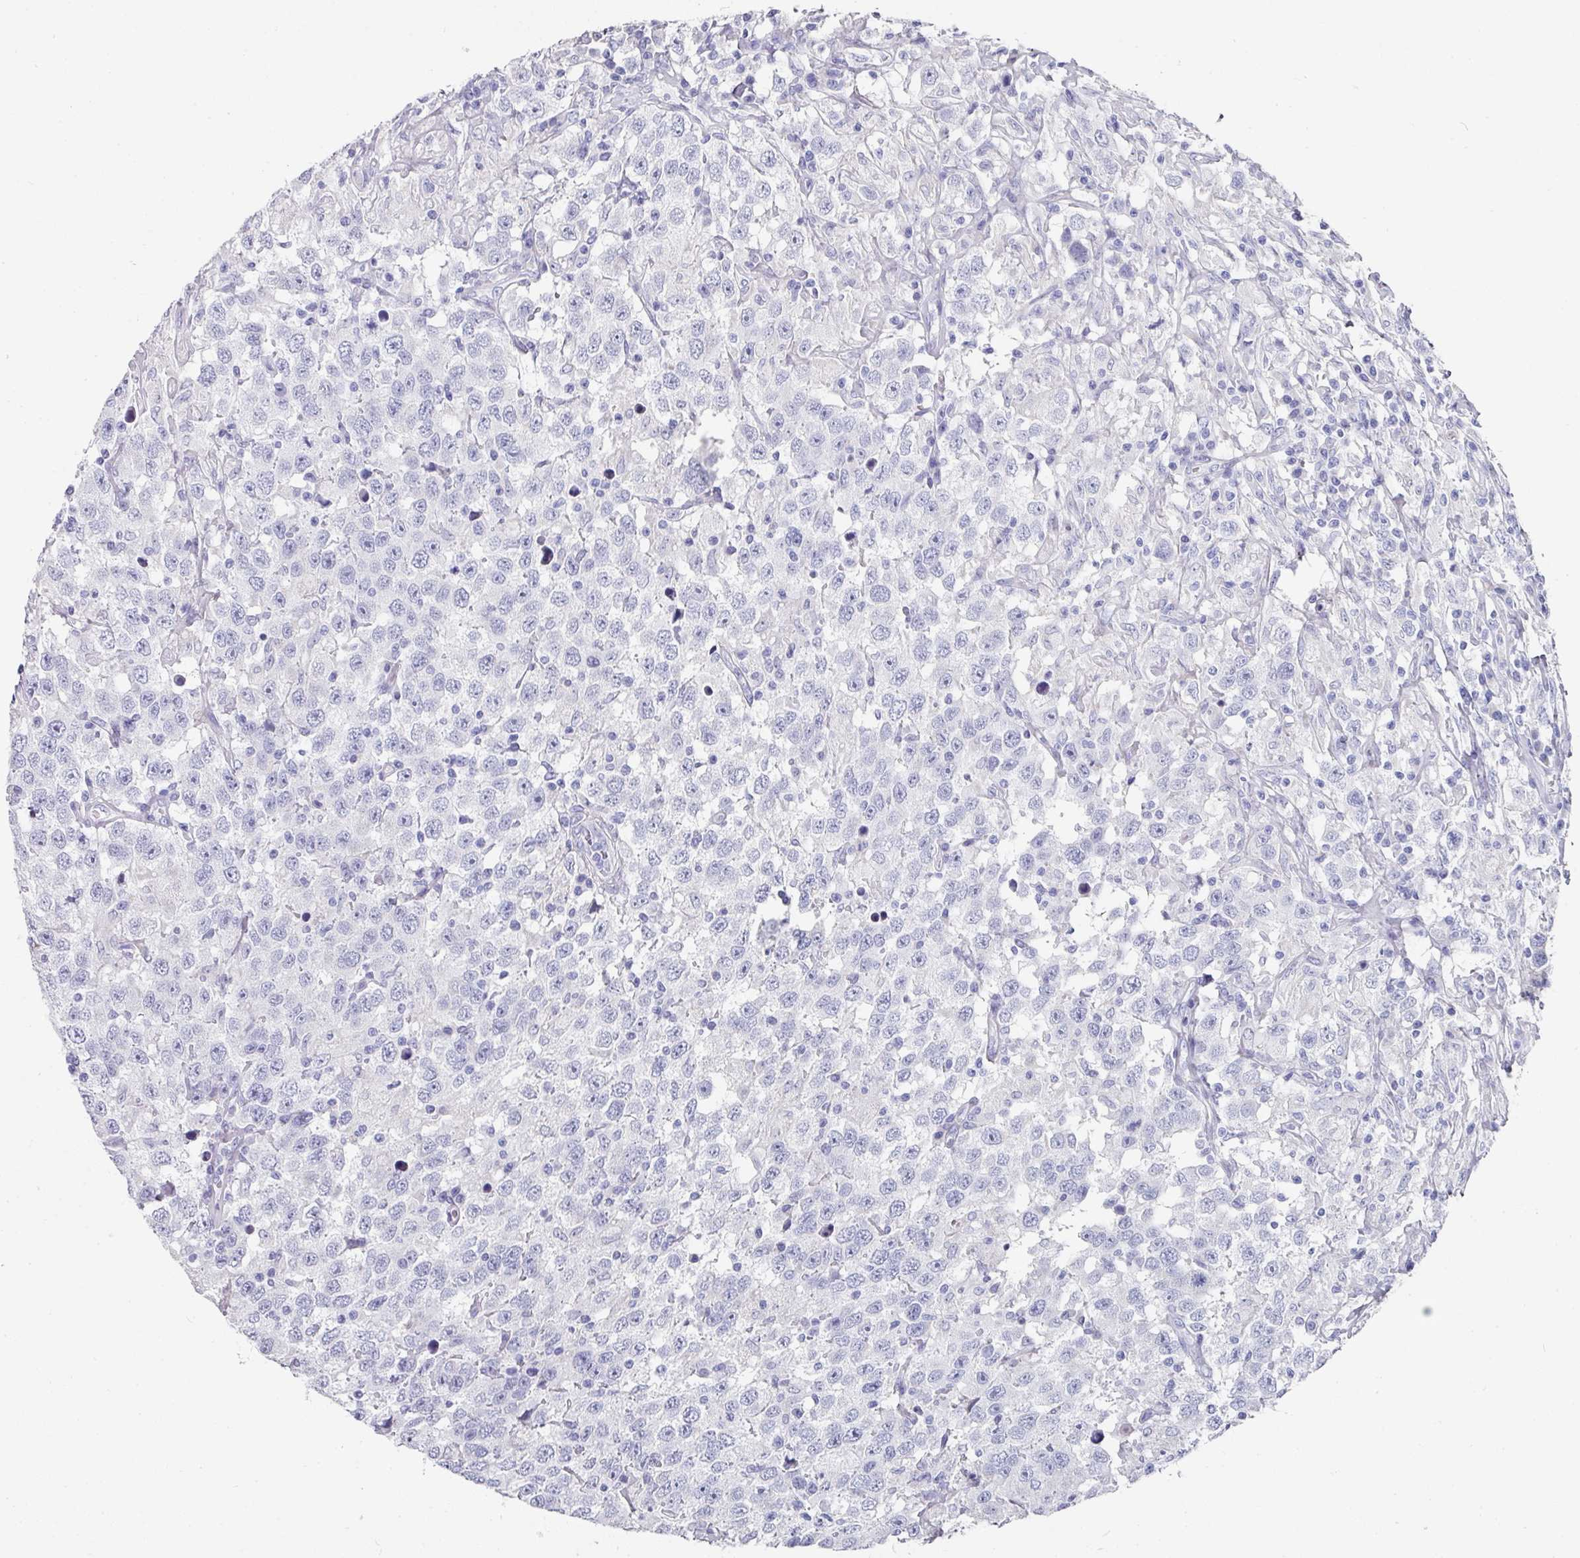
{"staining": {"intensity": "negative", "quantity": "none", "location": "none"}, "tissue": "testis cancer", "cell_type": "Tumor cells", "image_type": "cancer", "snomed": [{"axis": "morphology", "description": "Seminoma, NOS"}, {"axis": "topography", "description": "Testis"}], "caption": "Immunohistochemical staining of human testis seminoma shows no significant staining in tumor cells.", "gene": "SETBP1", "patient": {"sex": "male", "age": 41}}